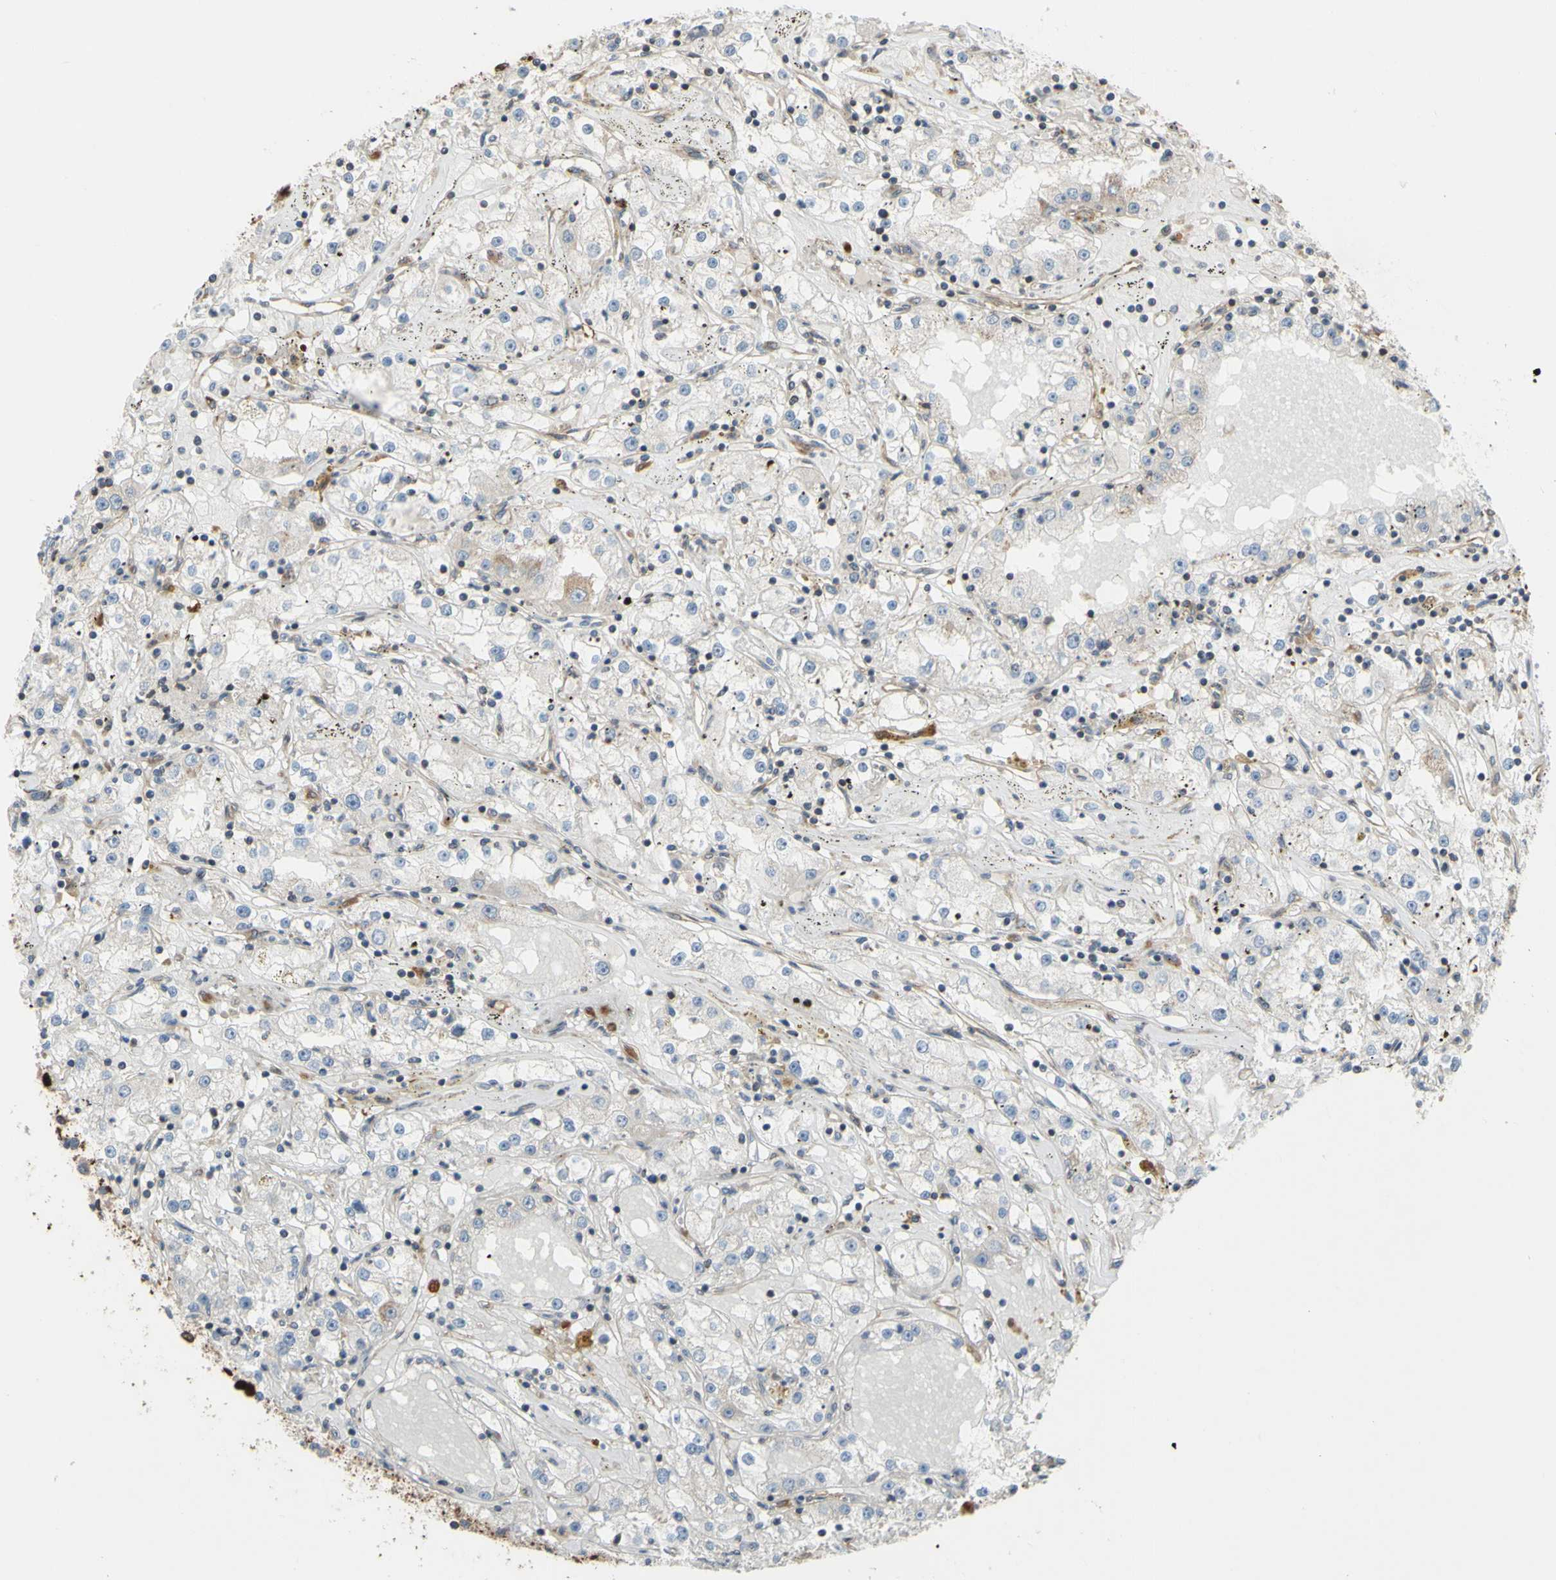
{"staining": {"intensity": "negative", "quantity": "none", "location": "none"}, "tissue": "renal cancer", "cell_type": "Tumor cells", "image_type": "cancer", "snomed": [{"axis": "morphology", "description": "Adenocarcinoma, NOS"}, {"axis": "topography", "description": "Kidney"}], "caption": "Protein analysis of renal cancer (adenocarcinoma) reveals no significant staining in tumor cells. The staining was performed using DAB (3,3'-diaminobenzidine) to visualize the protein expression in brown, while the nuclei were stained in blue with hematoxylin (Magnification: 20x).", "gene": "PRAF2", "patient": {"sex": "male", "age": 56}}